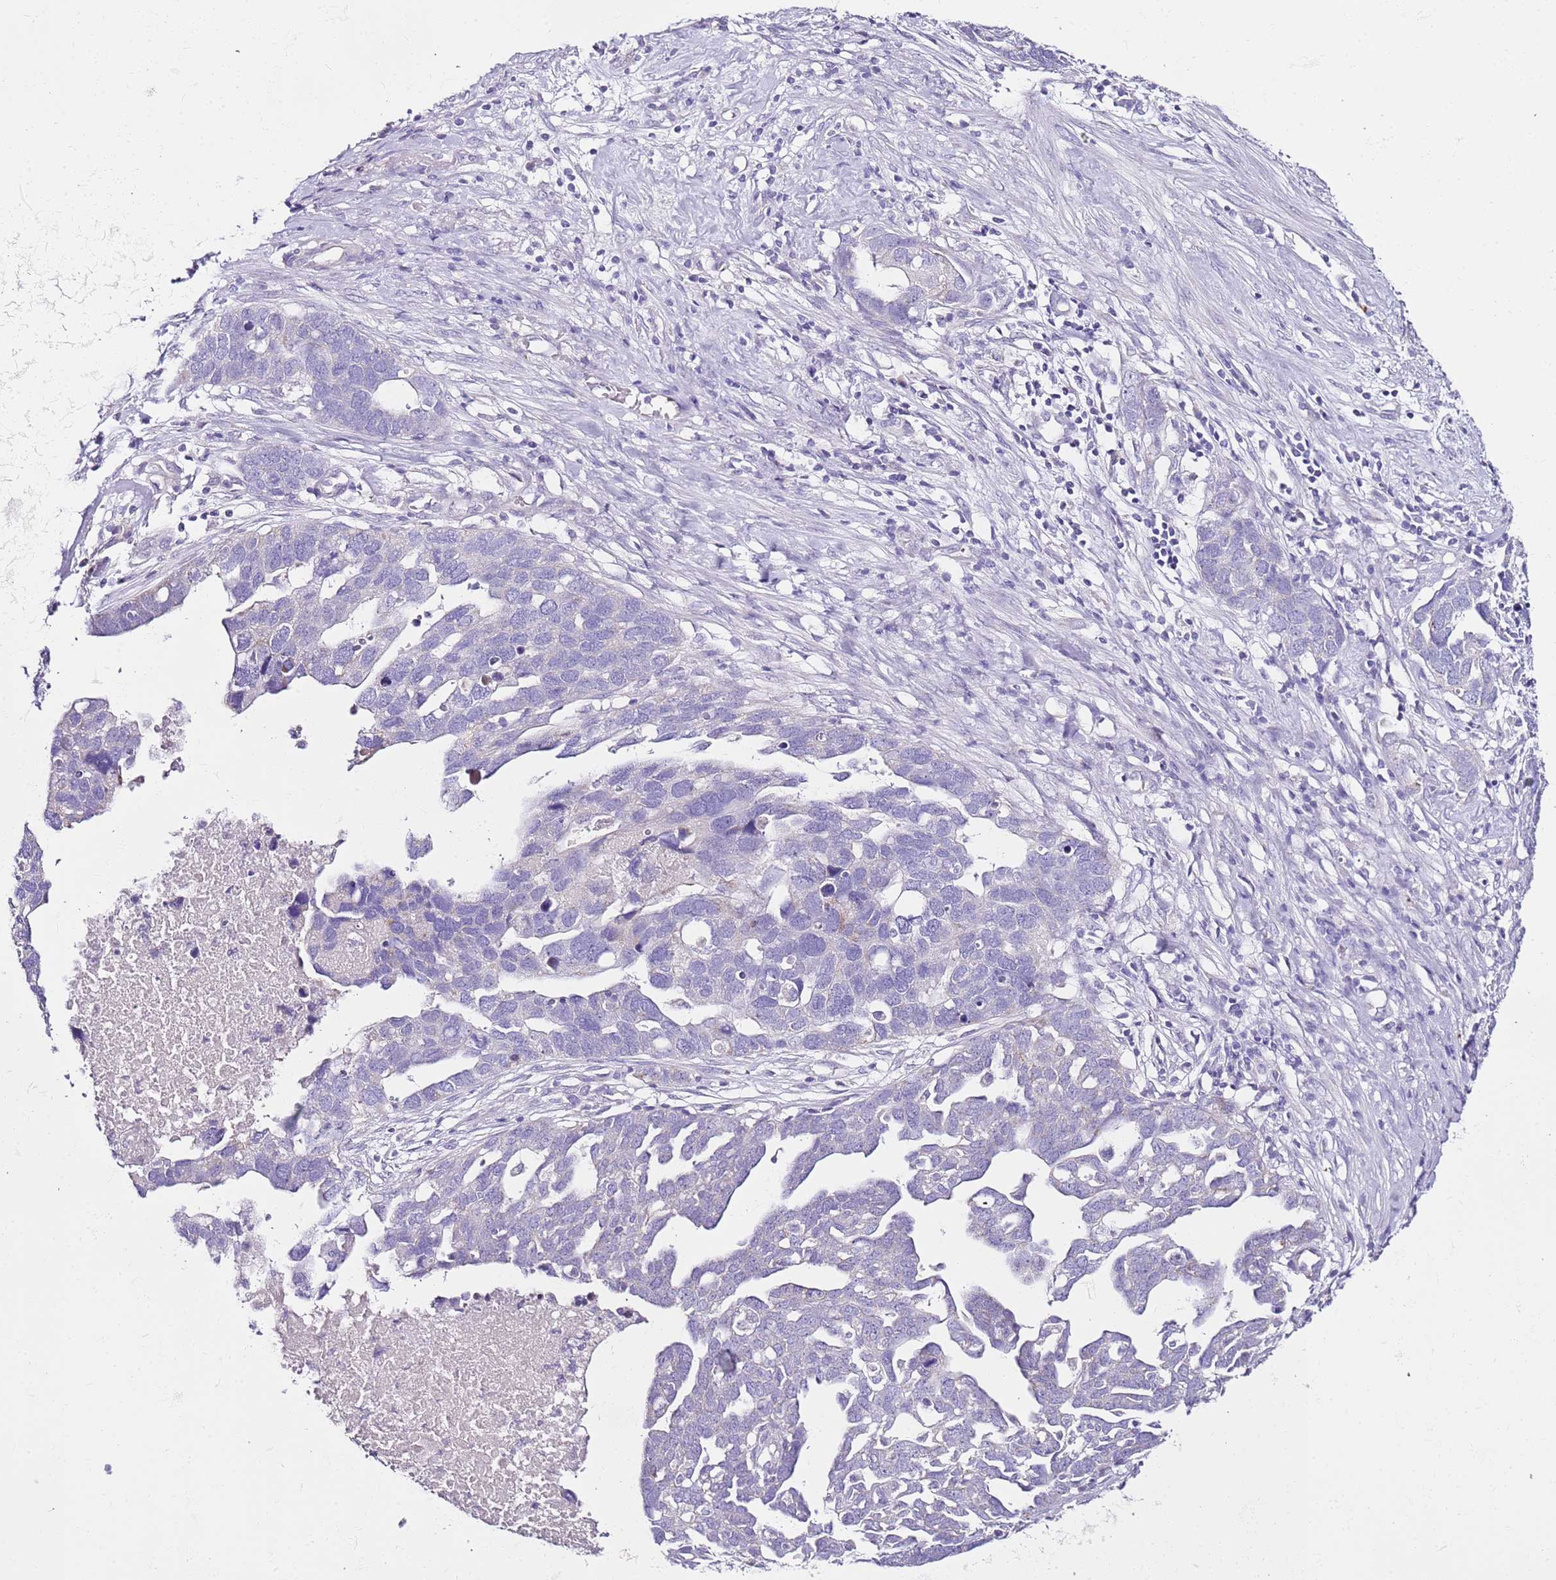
{"staining": {"intensity": "negative", "quantity": "none", "location": "none"}, "tissue": "ovarian cancer", "cell_type": "Tumor cells", "image_type": "cancer", "snomed": [{"axis": "morphology", "description": "Cystadenocarcinoma, serous, NOS"}, {"axis": "topography", "description": "Ovary"}], "caption": "High power microscopy image of an immunohistochemistry (IHC) image of ovarian cancer (serous cystadenocarcinoma), revealing no significant staining in tumor cells.", "gene": "MYBPC3", "patient": {"sex": "female", "age": 54}}